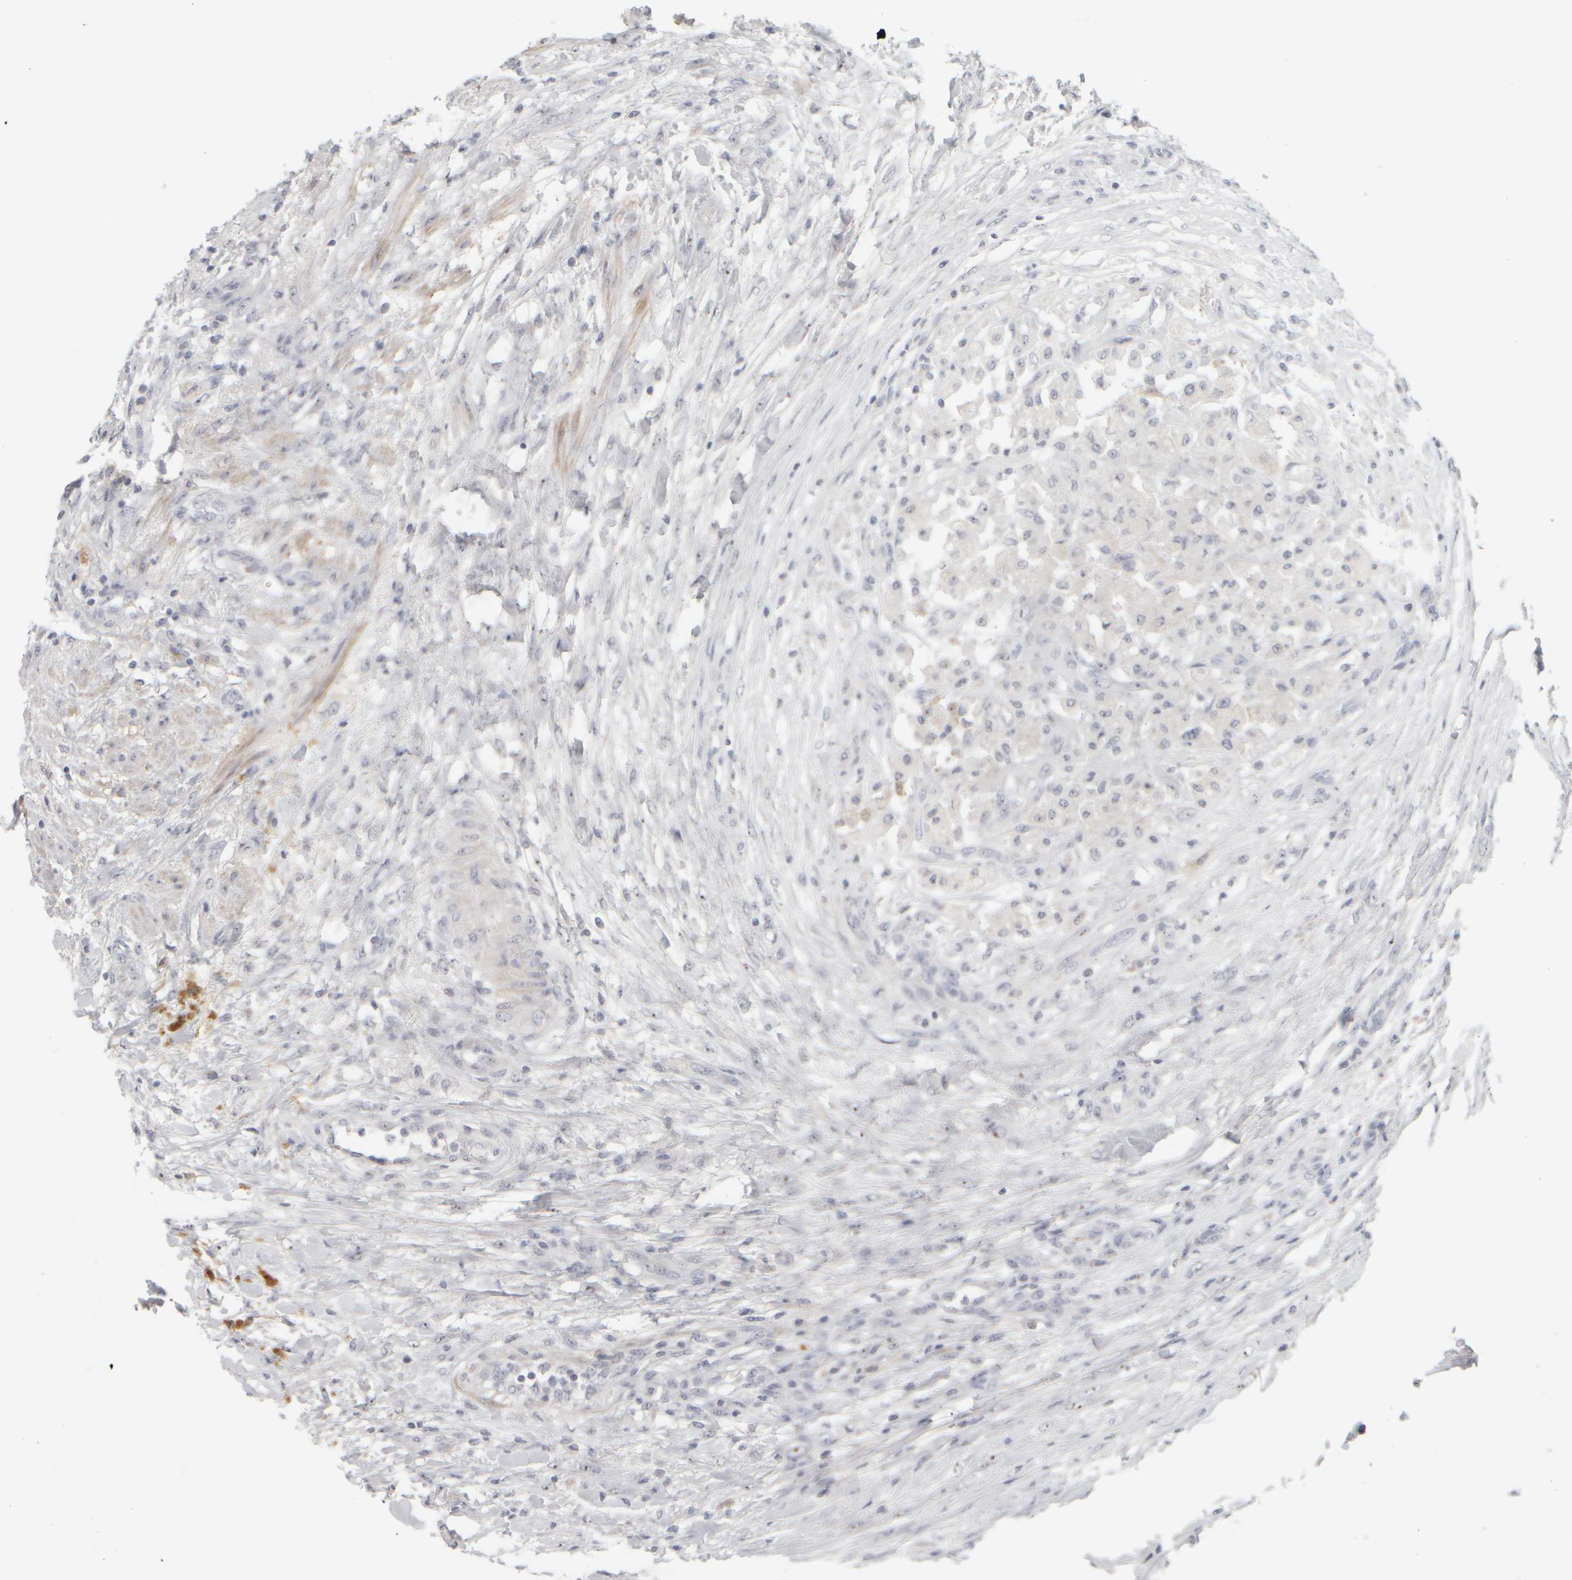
{"staining": {"intensity": "negative", "quantity": "none", "location": "none"}, "tissue": "testis cancer", "cell_type": "Tumor cells", "image_type": "cancer", "snomed": [{"axis": "morphology", "description": "Seminoma, NOS"}, {"axis": "topography", "description": "Testis"}], "caption": "The IHC photomicrograph has no significant expression in tumor cells of testis cancer tissue.", "gene": "DCXR", "patient": {"sex": "male", "age": 59}}